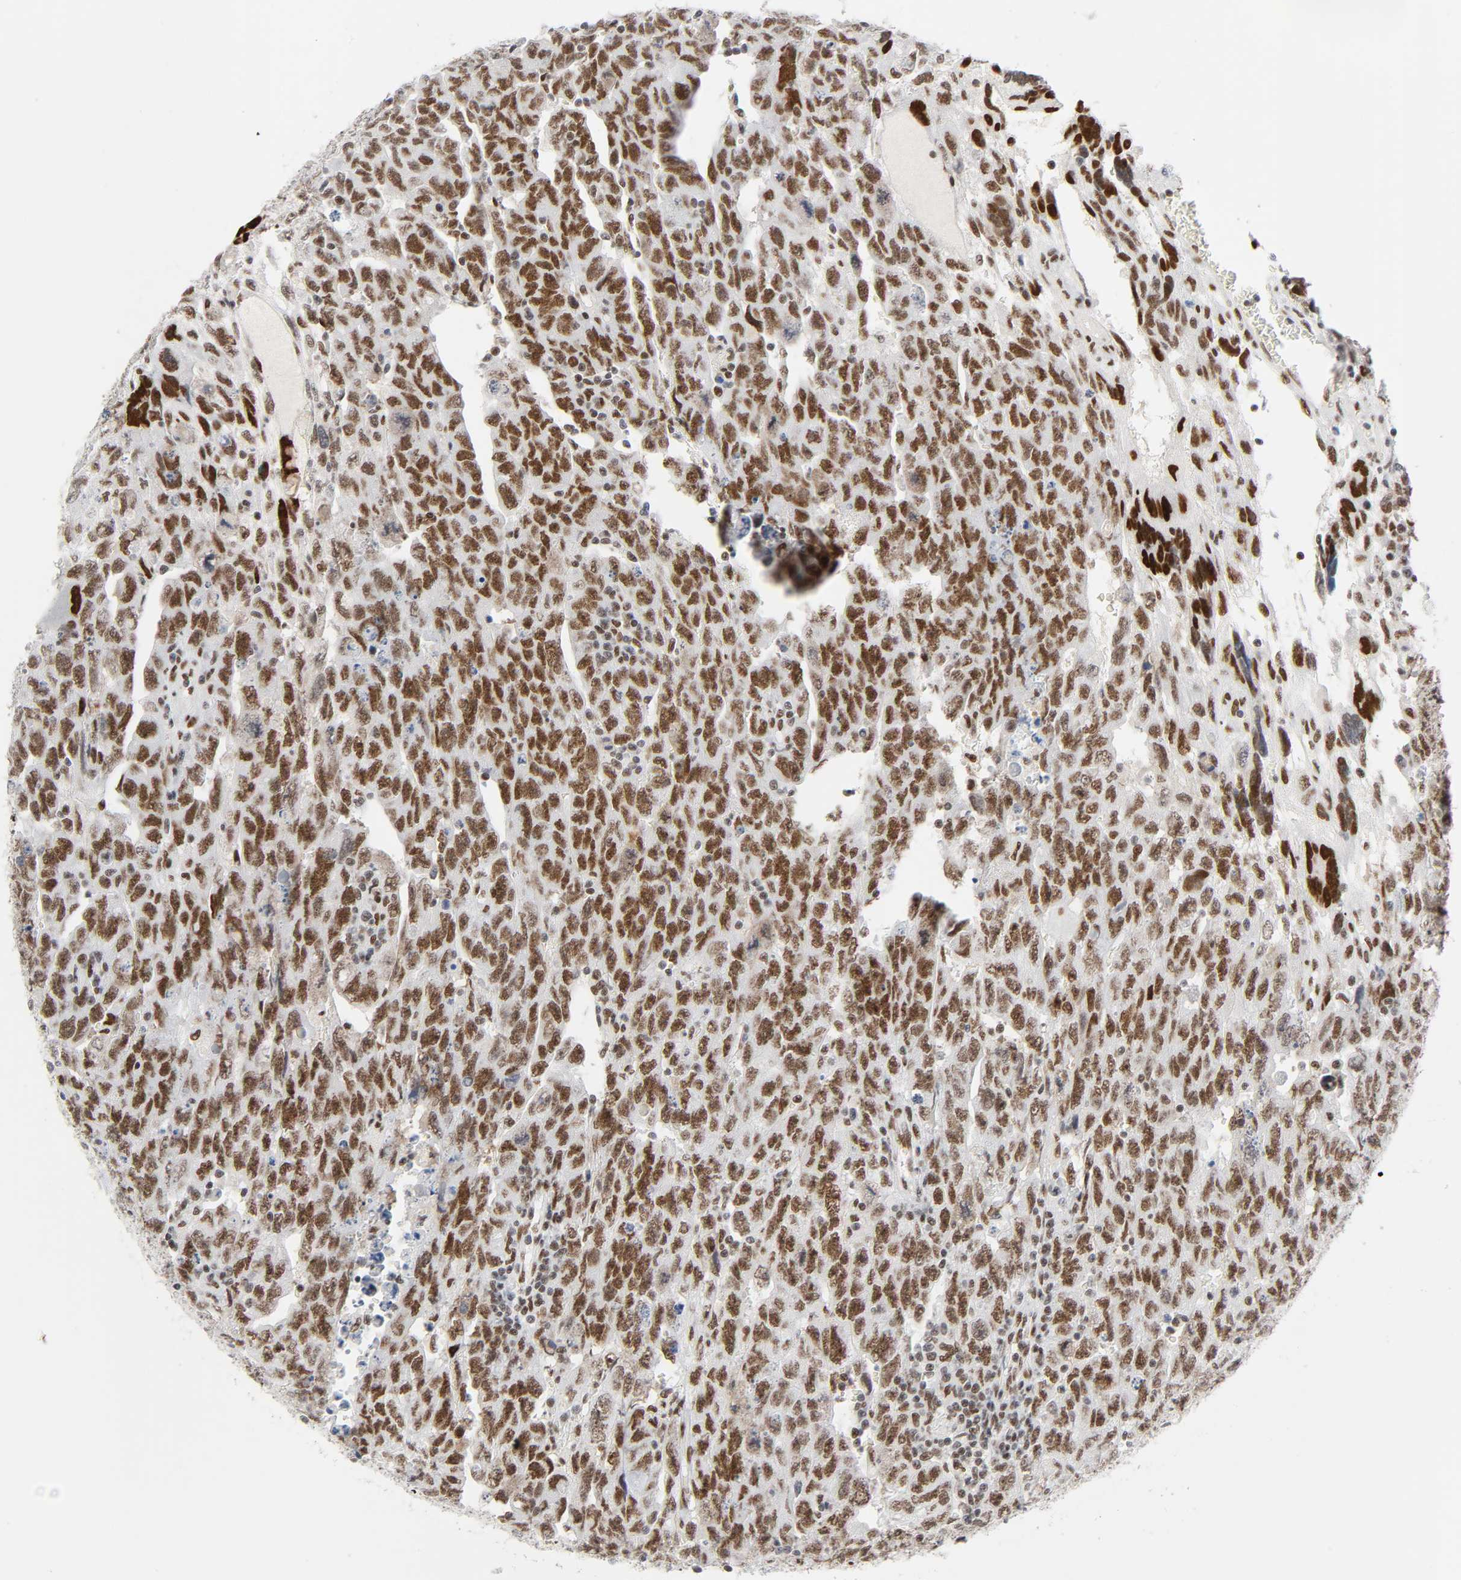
{"staining": {"intensity": "moderate", "quantity": "25%-75%", "location": "nuclear"}, "tissue": "testis cancer", "cell_type": "Tumor cells", "image_type": "cancer", "snomed": [{"axis": "morphology", "description": "Carcinoma, Embryonal, NOS"}, {"axis": "topography", "description": "Testis"}], "caption": "Testis embryonal carcinoma was stained to show a protein in brown. There is medium levels of moderate nuclear positivity in approximately 25%-75% of tumor cells.", "gene": "HSF1", "patient": {"sex": "male", "age": 28}}